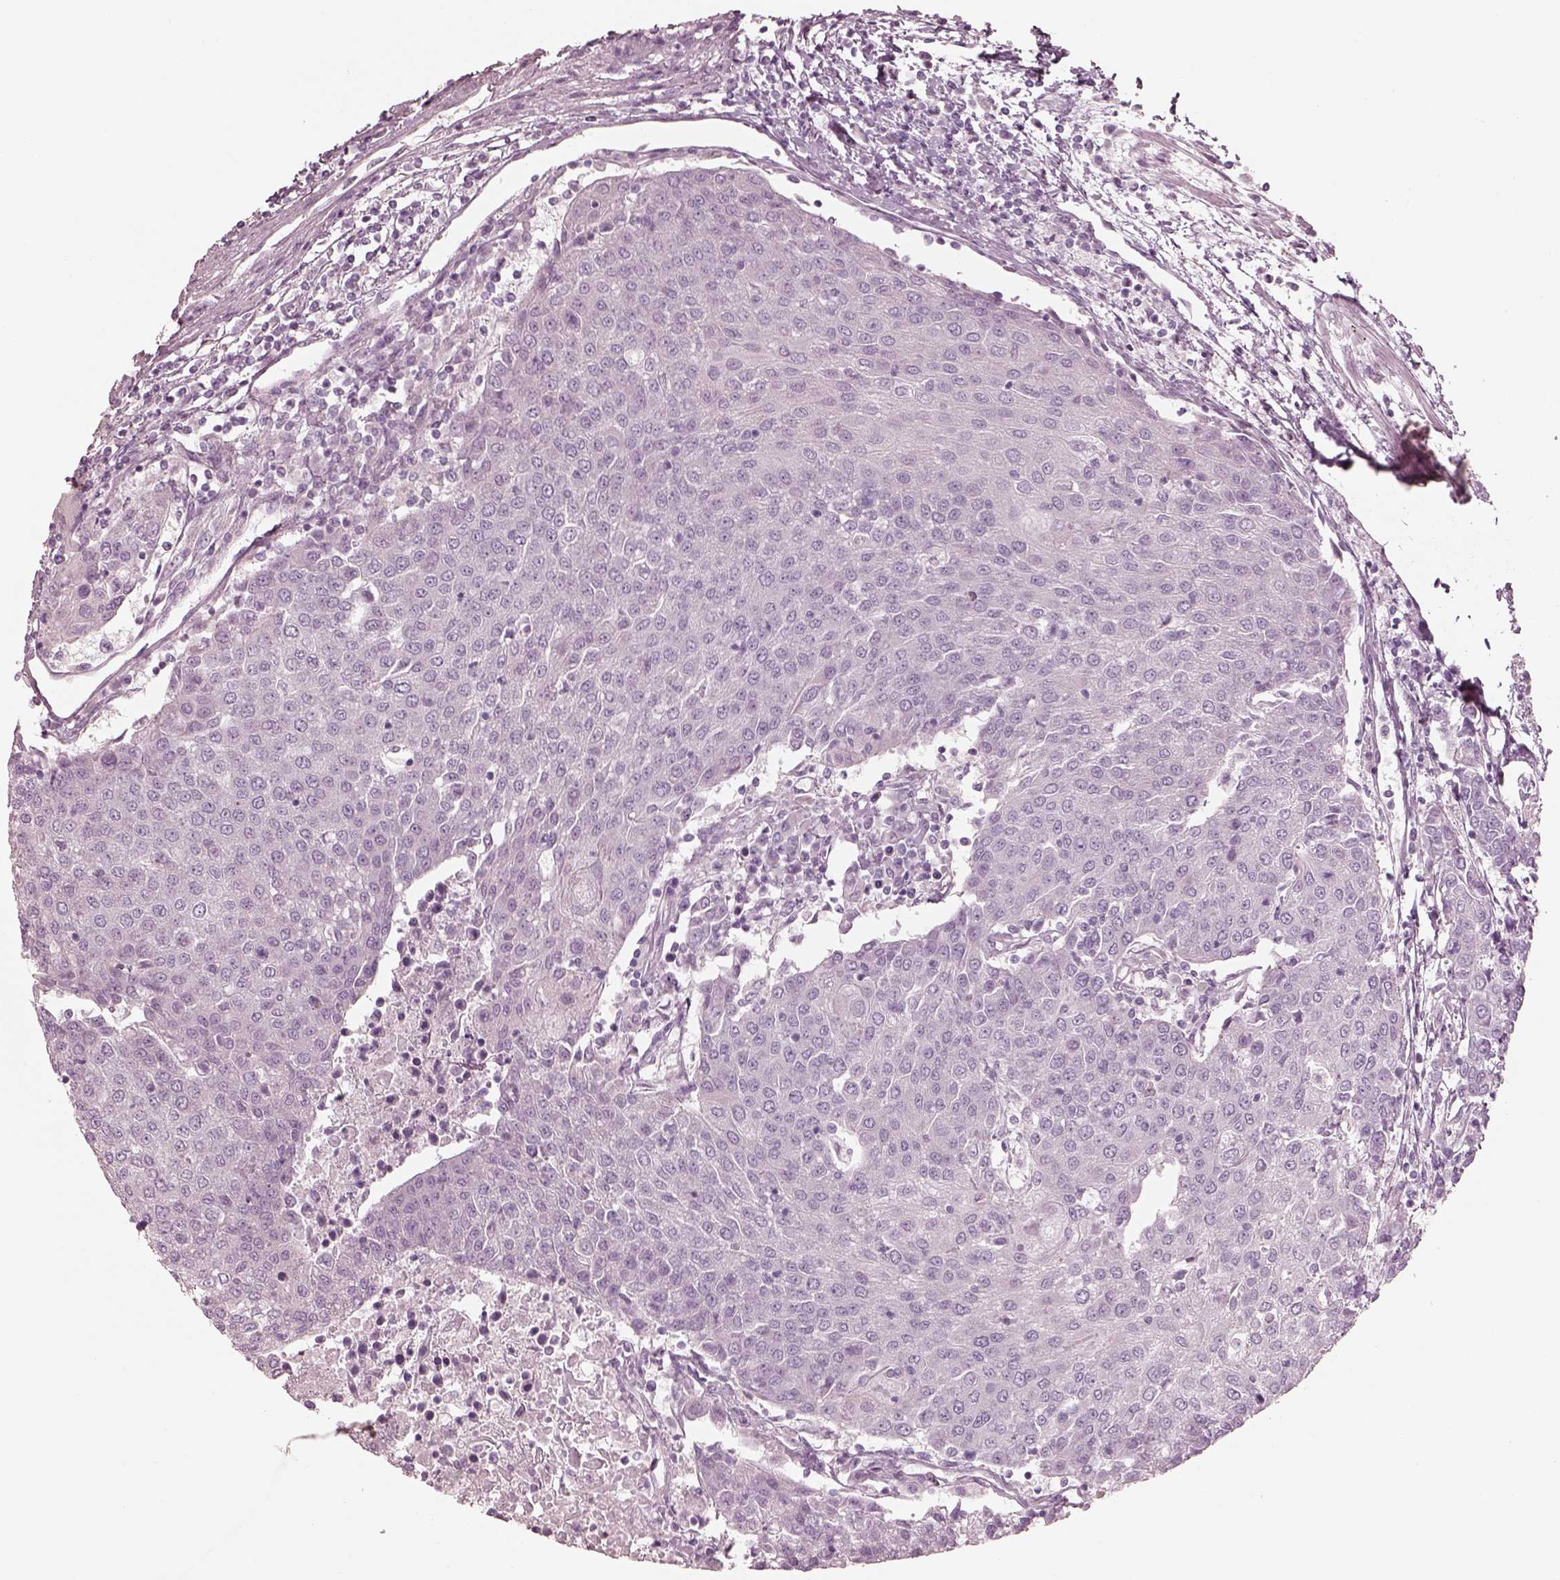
{"staining": {"intensity": "negative", "quantity": "none", "location": "none"}, "tissue": "urothelial cancer", "cell_type": "Tumor cells", "image_type": "cancer", "snomed": [{"axis": "morphology", "description": "Urothelial carcinoma, High grade"}, {"axis": "topography", "description": "Urinary bladder"}], "caption": "Tumor cells are negative for protein expression in human high-grade urothelial carcinoma.", "gene": "ZP4", "patient": {"sex": "female", "age": 85}}